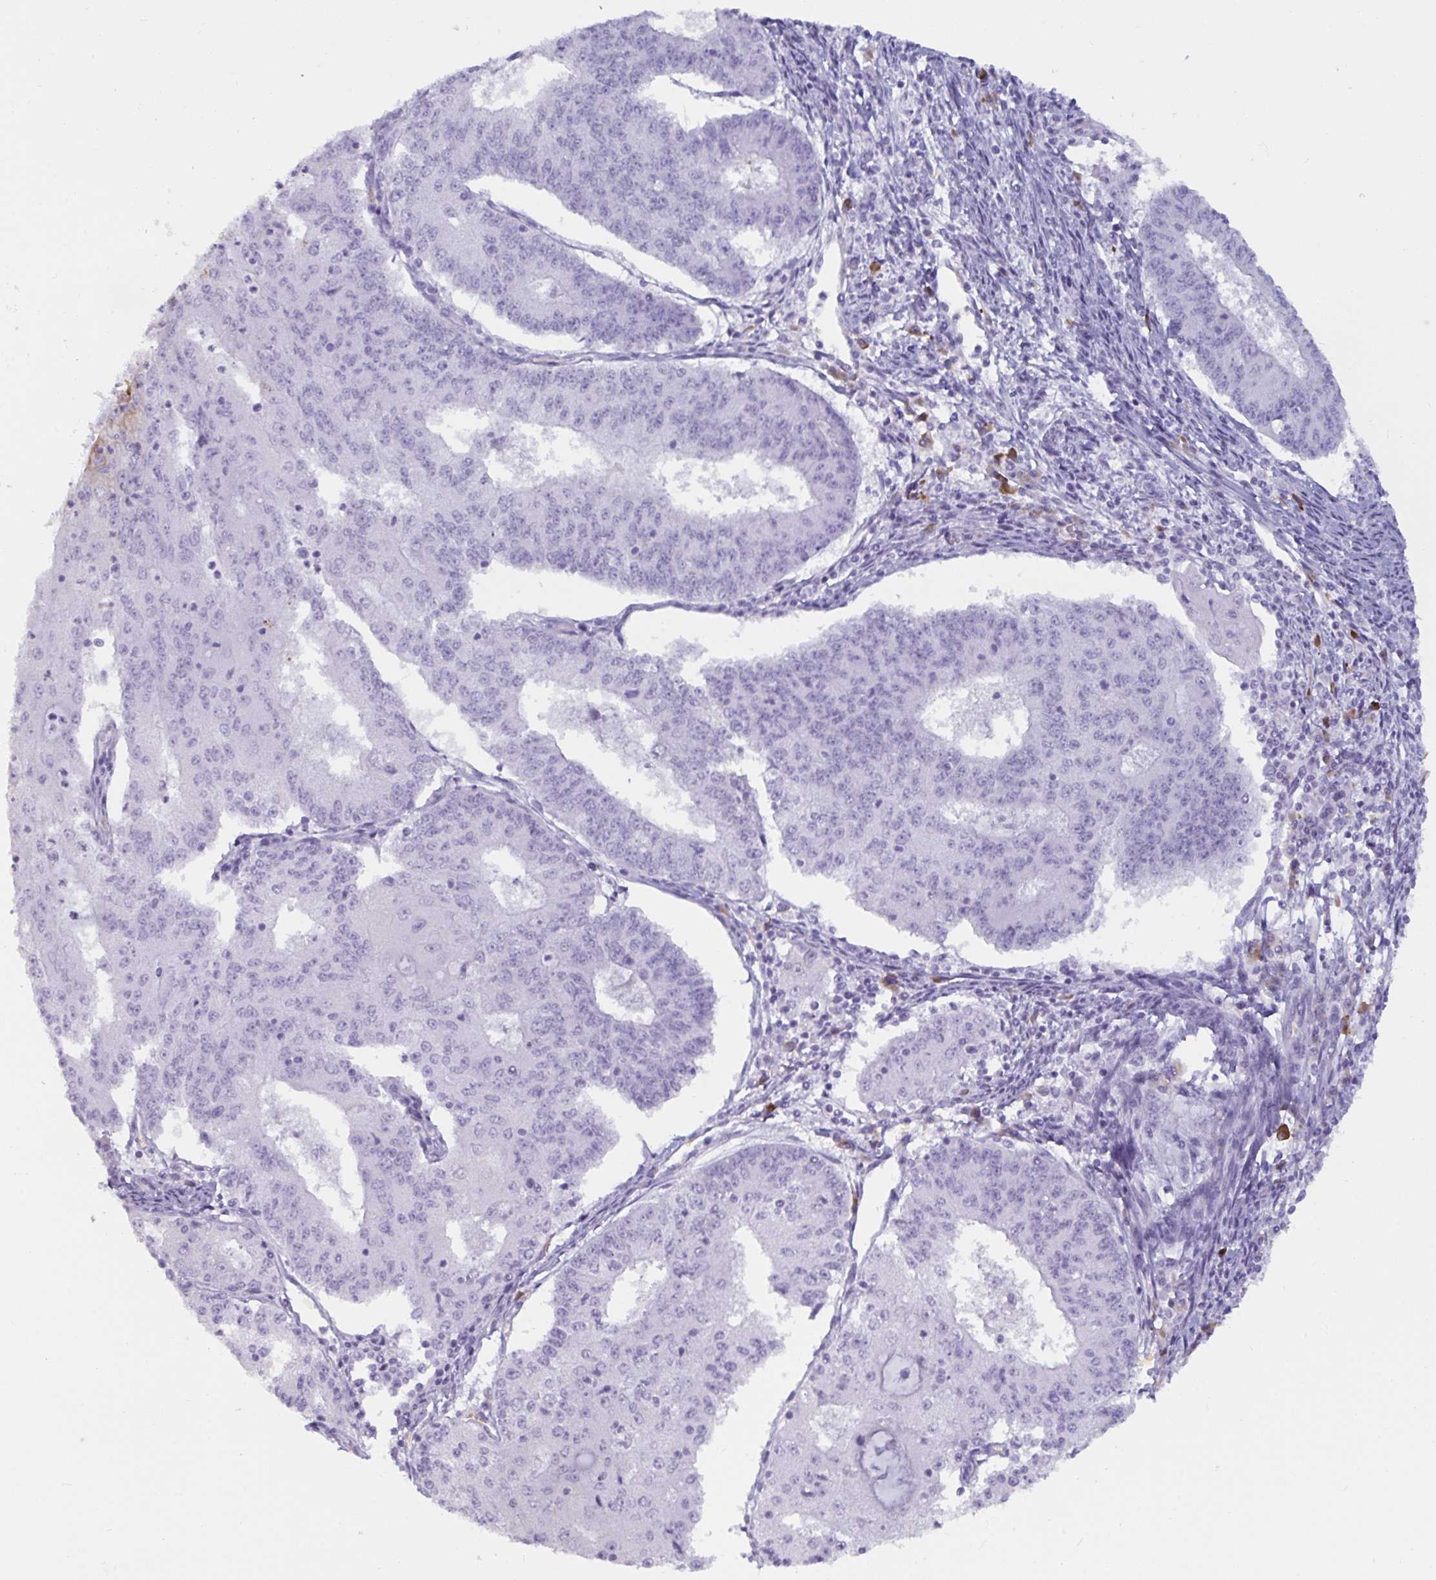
{"staining": {"intensity": "negative", "quantity": "none", "location": "none"}, "tissue": "endometrial cancer", "cell_type": "Tumor cells", "image_type": "cancer", "snomed": [{"axis": "morphology", "description": "Adenocarcinoma, NOS"}, {"axis": "topography", "description": "Endometrium"}], "caption": "DAB (3,3'-diaminobenzidine) immunohistochemical staining of adenocarcinoma (endometrial) shows no significant expression in tumor cells.", "gene": "SLC2A1", "patient": {"sex": "female", "age": 56}}